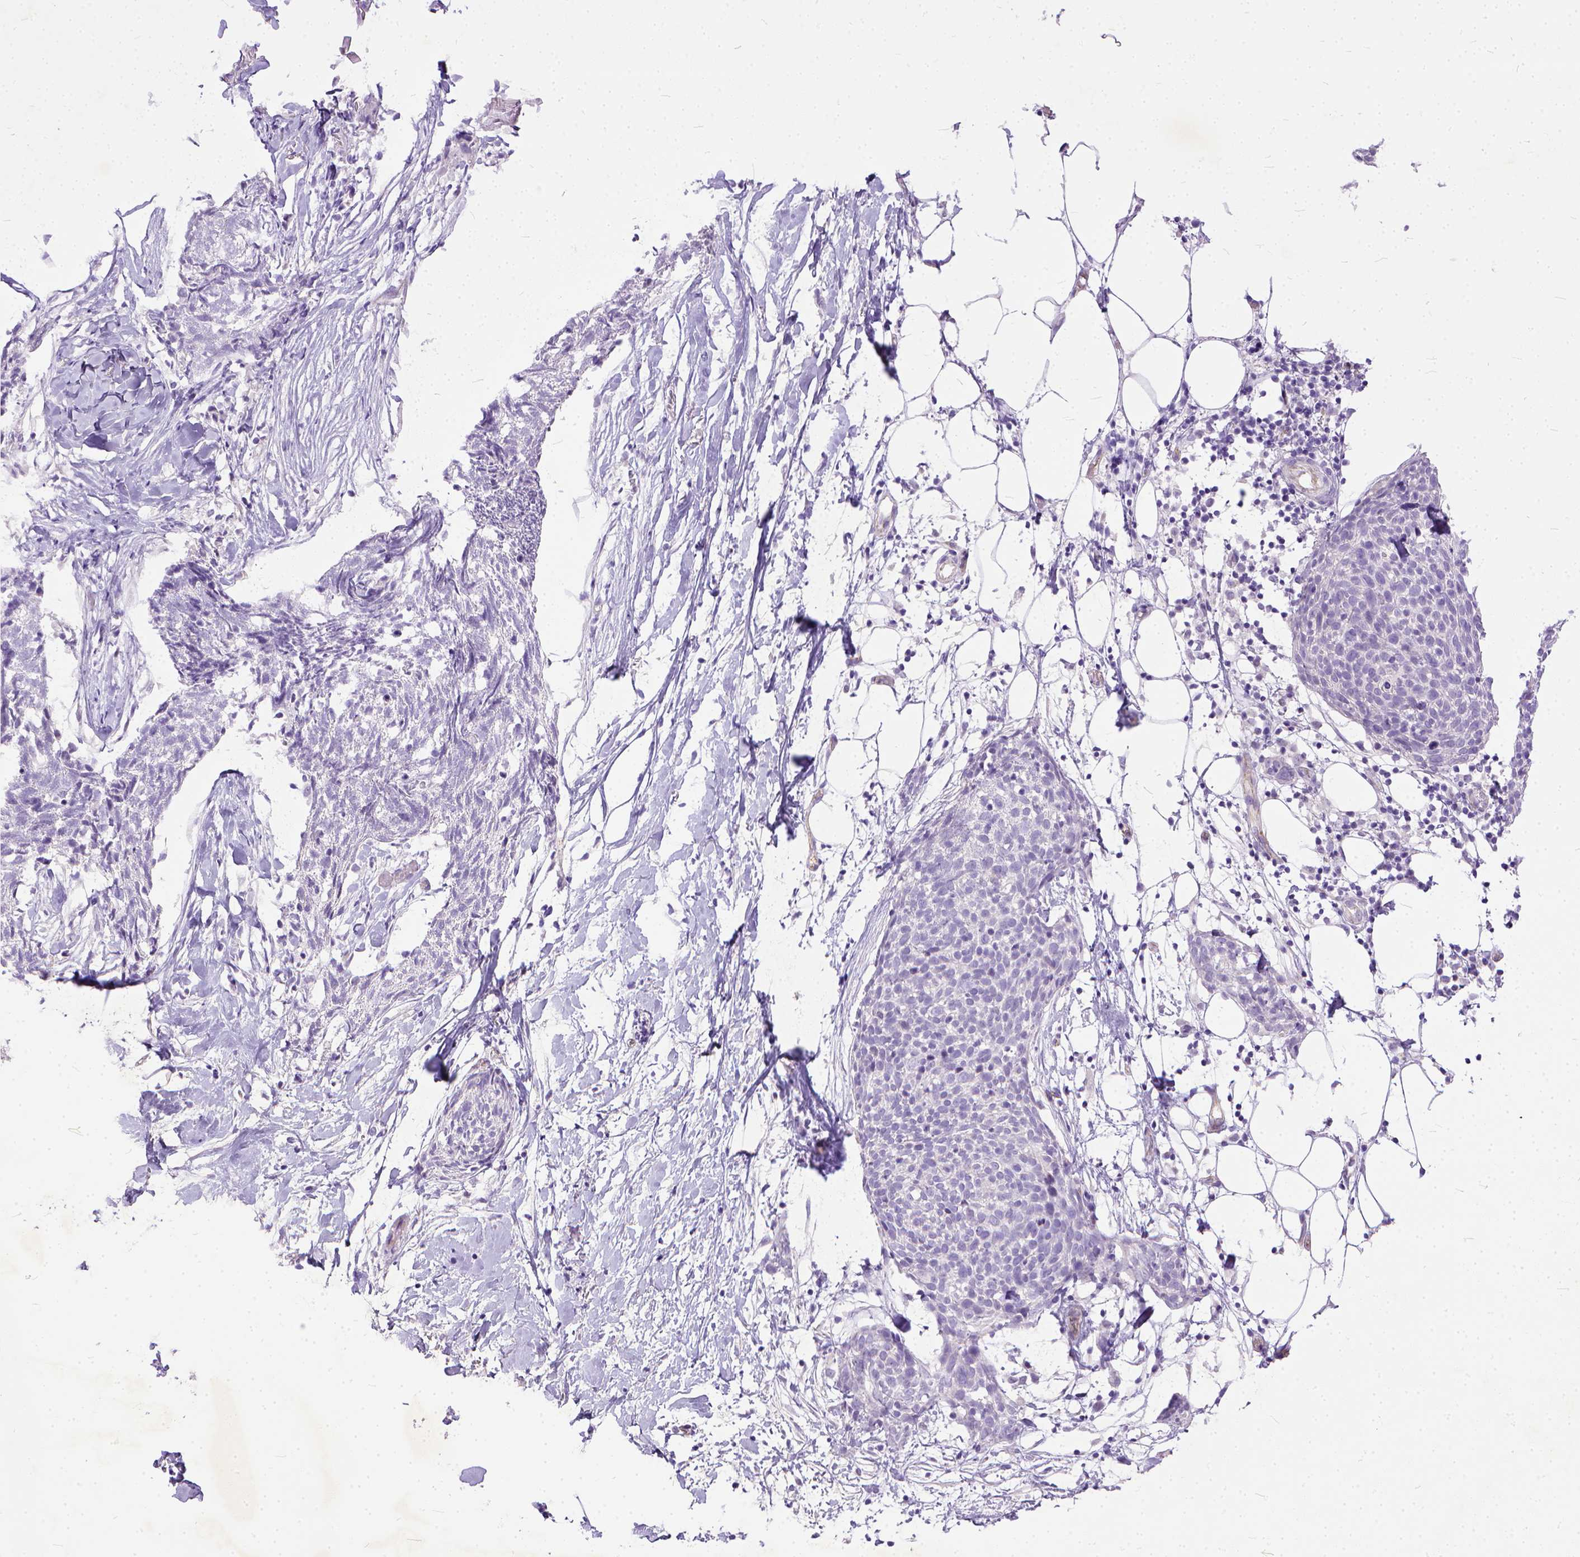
{"staining": {"intensity": "negative", "quantity": "none", "location": "none"}, "tissue": "skin cancer", "cell_type": "Tumor cells", "image_type": "cancer", "snomed": [{"axis": "morphology", "description": "Squamous cell carcinoma, NOS"}, {"axis": "topography", "description": "Skin"}, {"axis": "topography", "description": "Vulva"}], "caption": "Tumor cells are negative for protein expression in human skin squamous cell carcinoma.", "gene": "ADGRF1", "patient": {"sex": "female", "age": 75}}